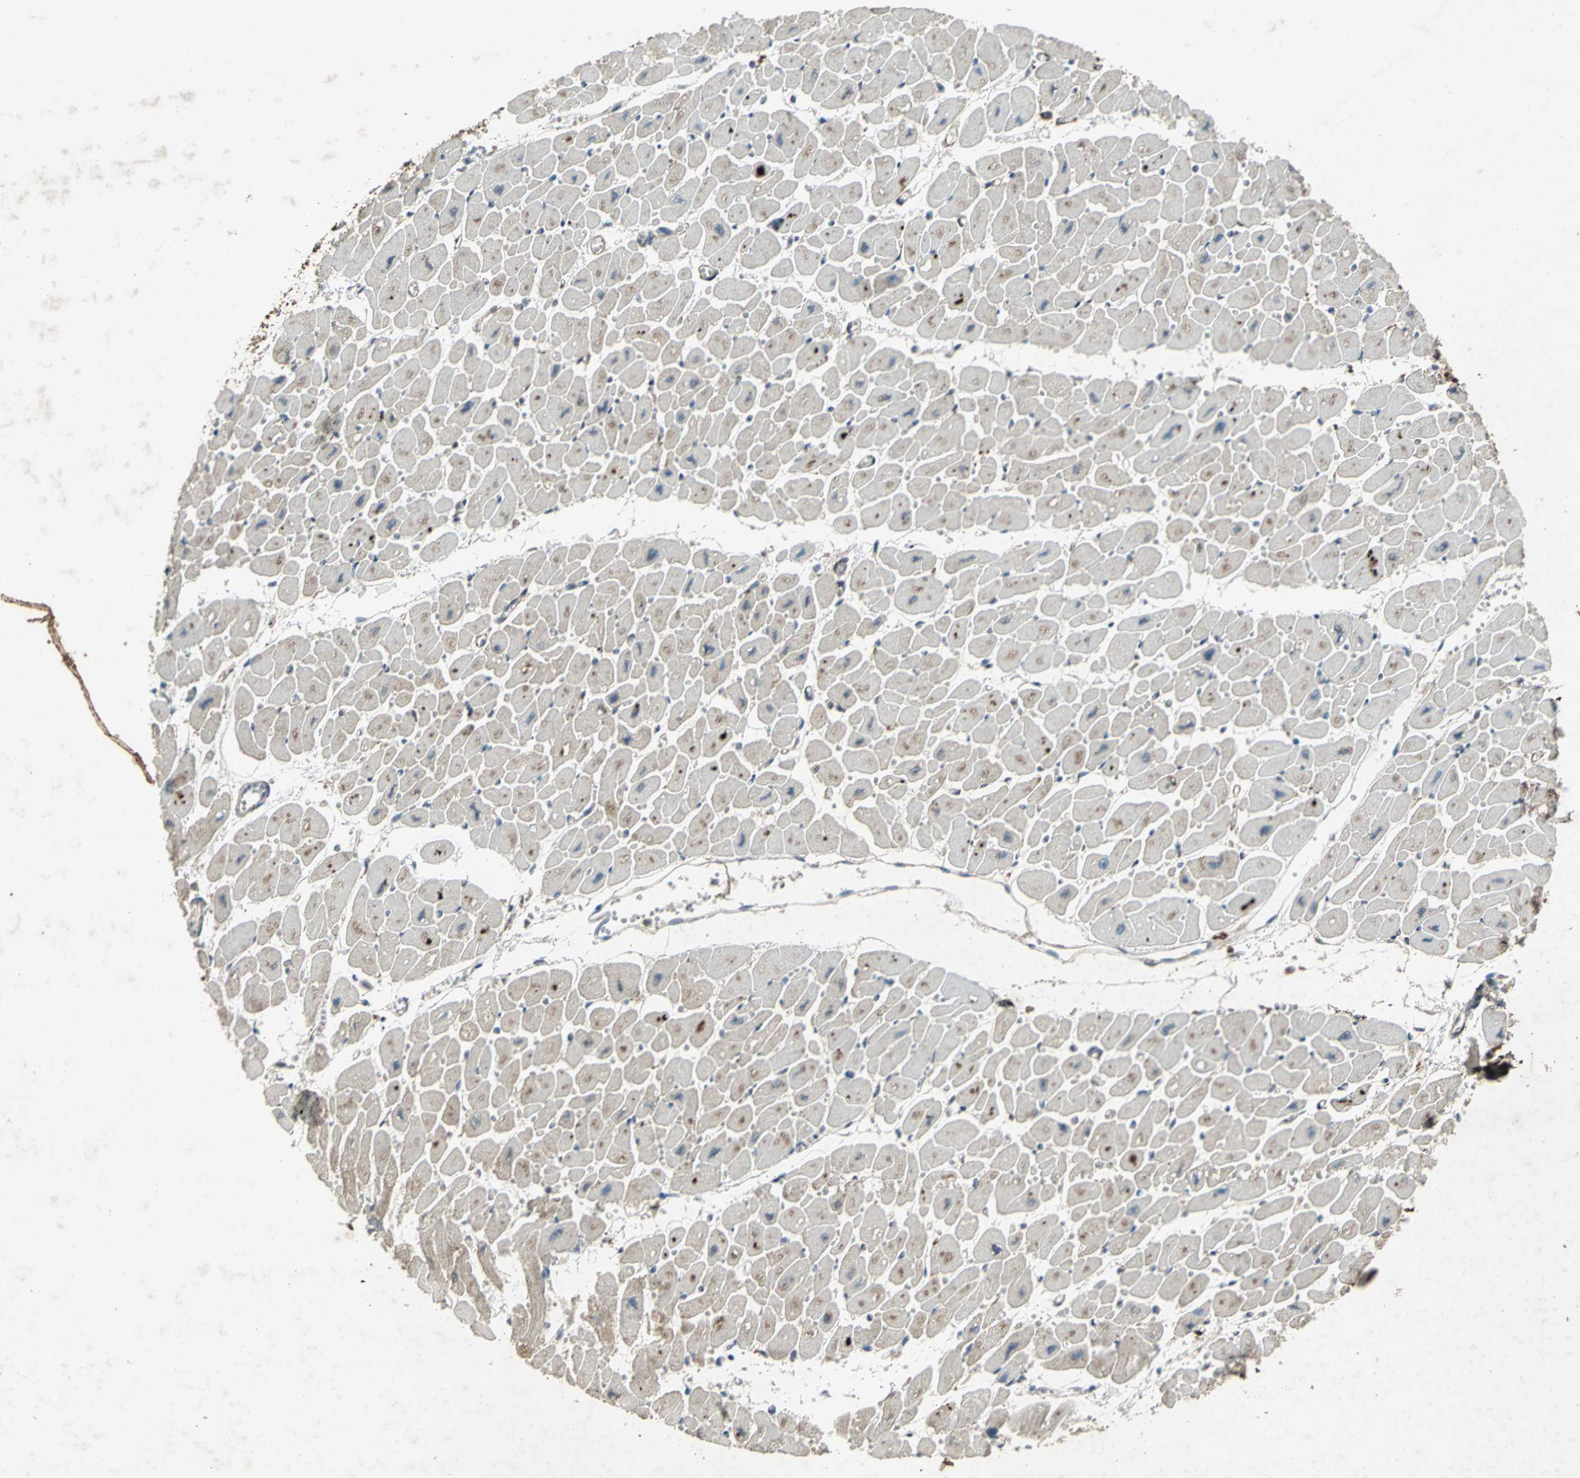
{"staining": {"intensity": "strong", "quantity": "25%-75%", "location": "cytoplasmic/membranous"}, "tissue": "heart muscle", "cell_type": "Cardiomyocytes", "image_type": "normal", "snomed": [{"axis": "morphology", "description": "Normal tissue, NOS"}, {"axis": "topography", "description": "Heart"}], "caption": "Immunohistochemical staining of normal human heart muscle demonstrates strong cytoplasmic/membranous protein expression in about 25%-75% of cardiomyocytes. The staining was performed using DAB to visualize the protein expression in brown, while the nuclei were stained in blue with hematoxylin (Magnification: 20x).", "gene": "SEPTIN4", "patient": {"sex": "female", "age": 54}}